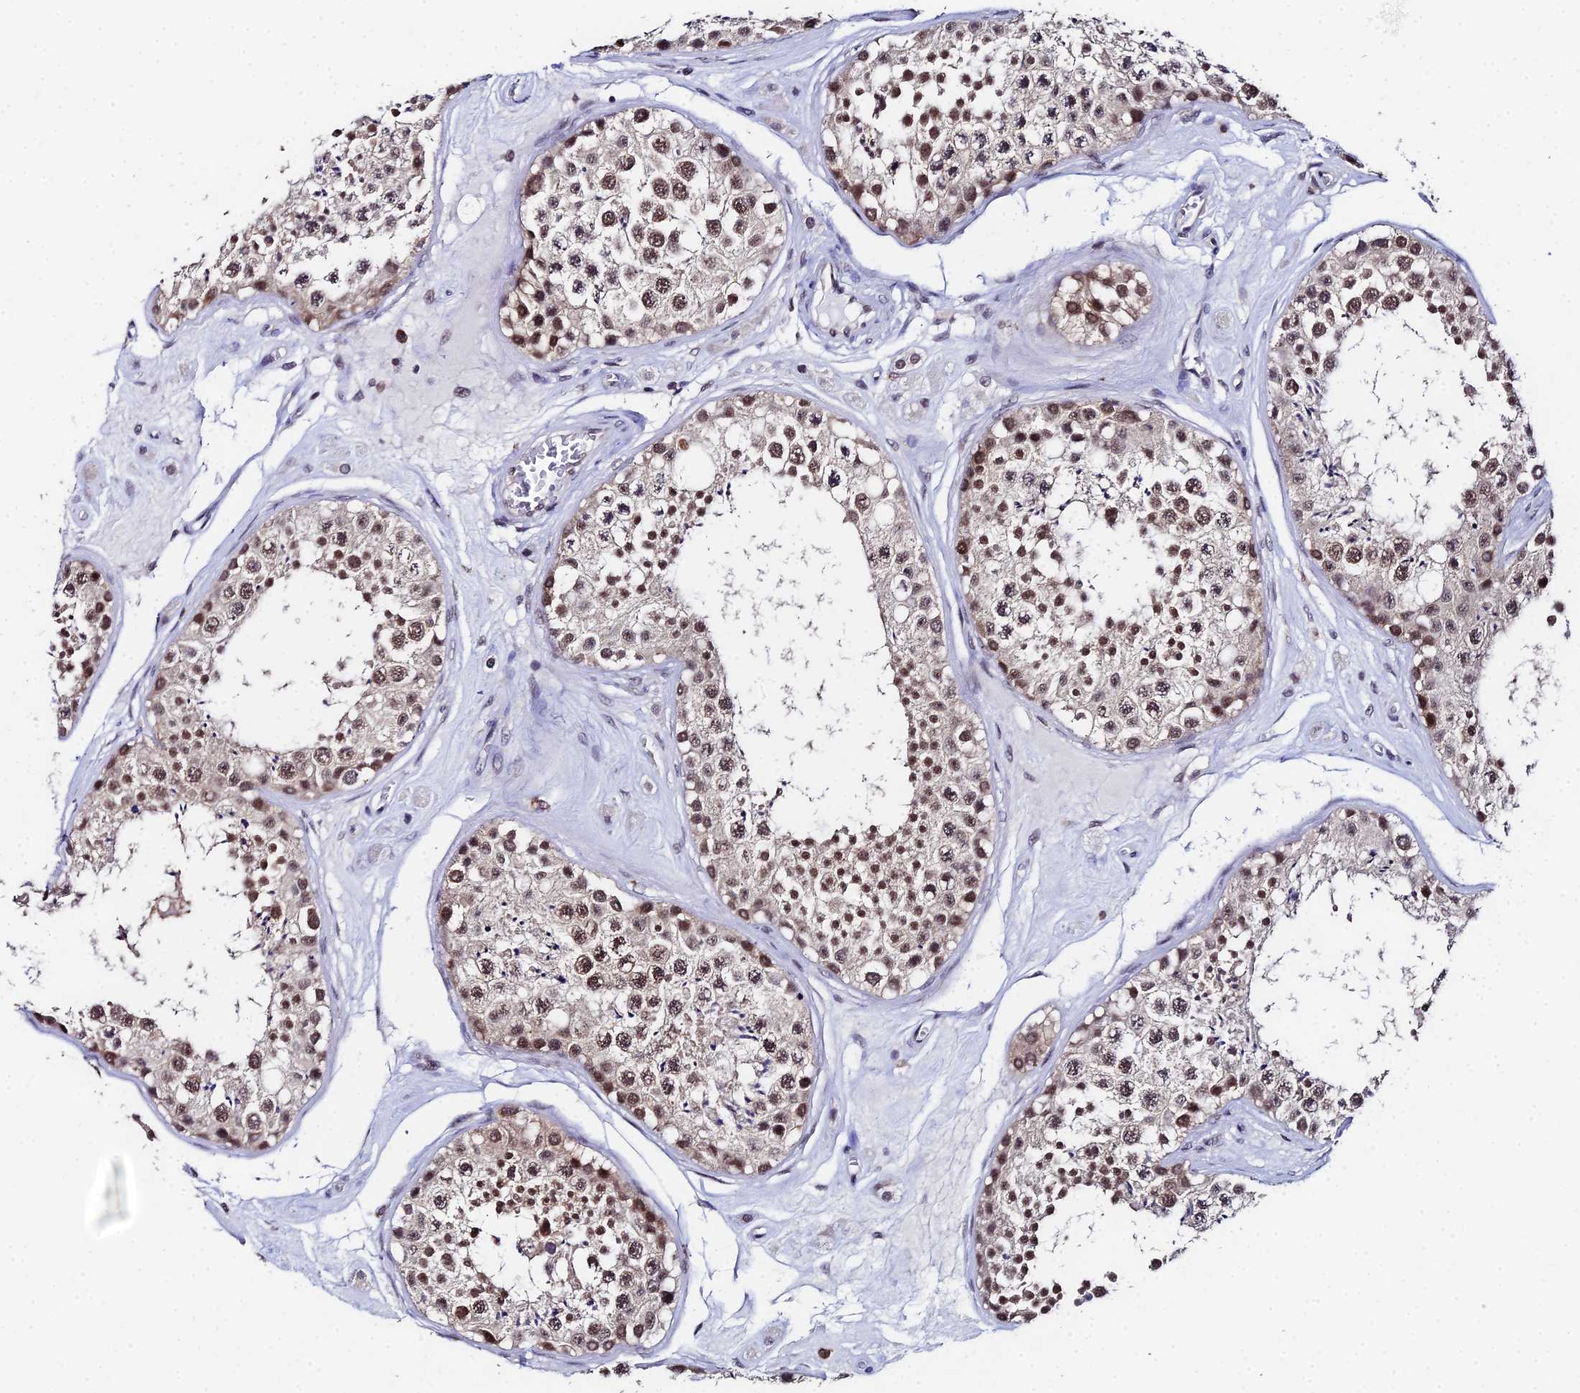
{"staining": {"intensity": "strong", "quantity": ">75%", "location": "nuclear"}, "tissue": "testis", "cell_type": "Cells in seminiferous ducts", "image_type": "normal", "snomed": [{"axis": "morphology", "description": "Normal tissue, NOS"}, {"axis": "topography", "description": "Testis"}], "caption": "Immunohistochemical staining of normal human testis reveals strong nuclear protein staining in approximately >75% of cells in seminiferous ducts.", "gene": "MAGOHB", "patient": {"sex": "male", "age": 25}}